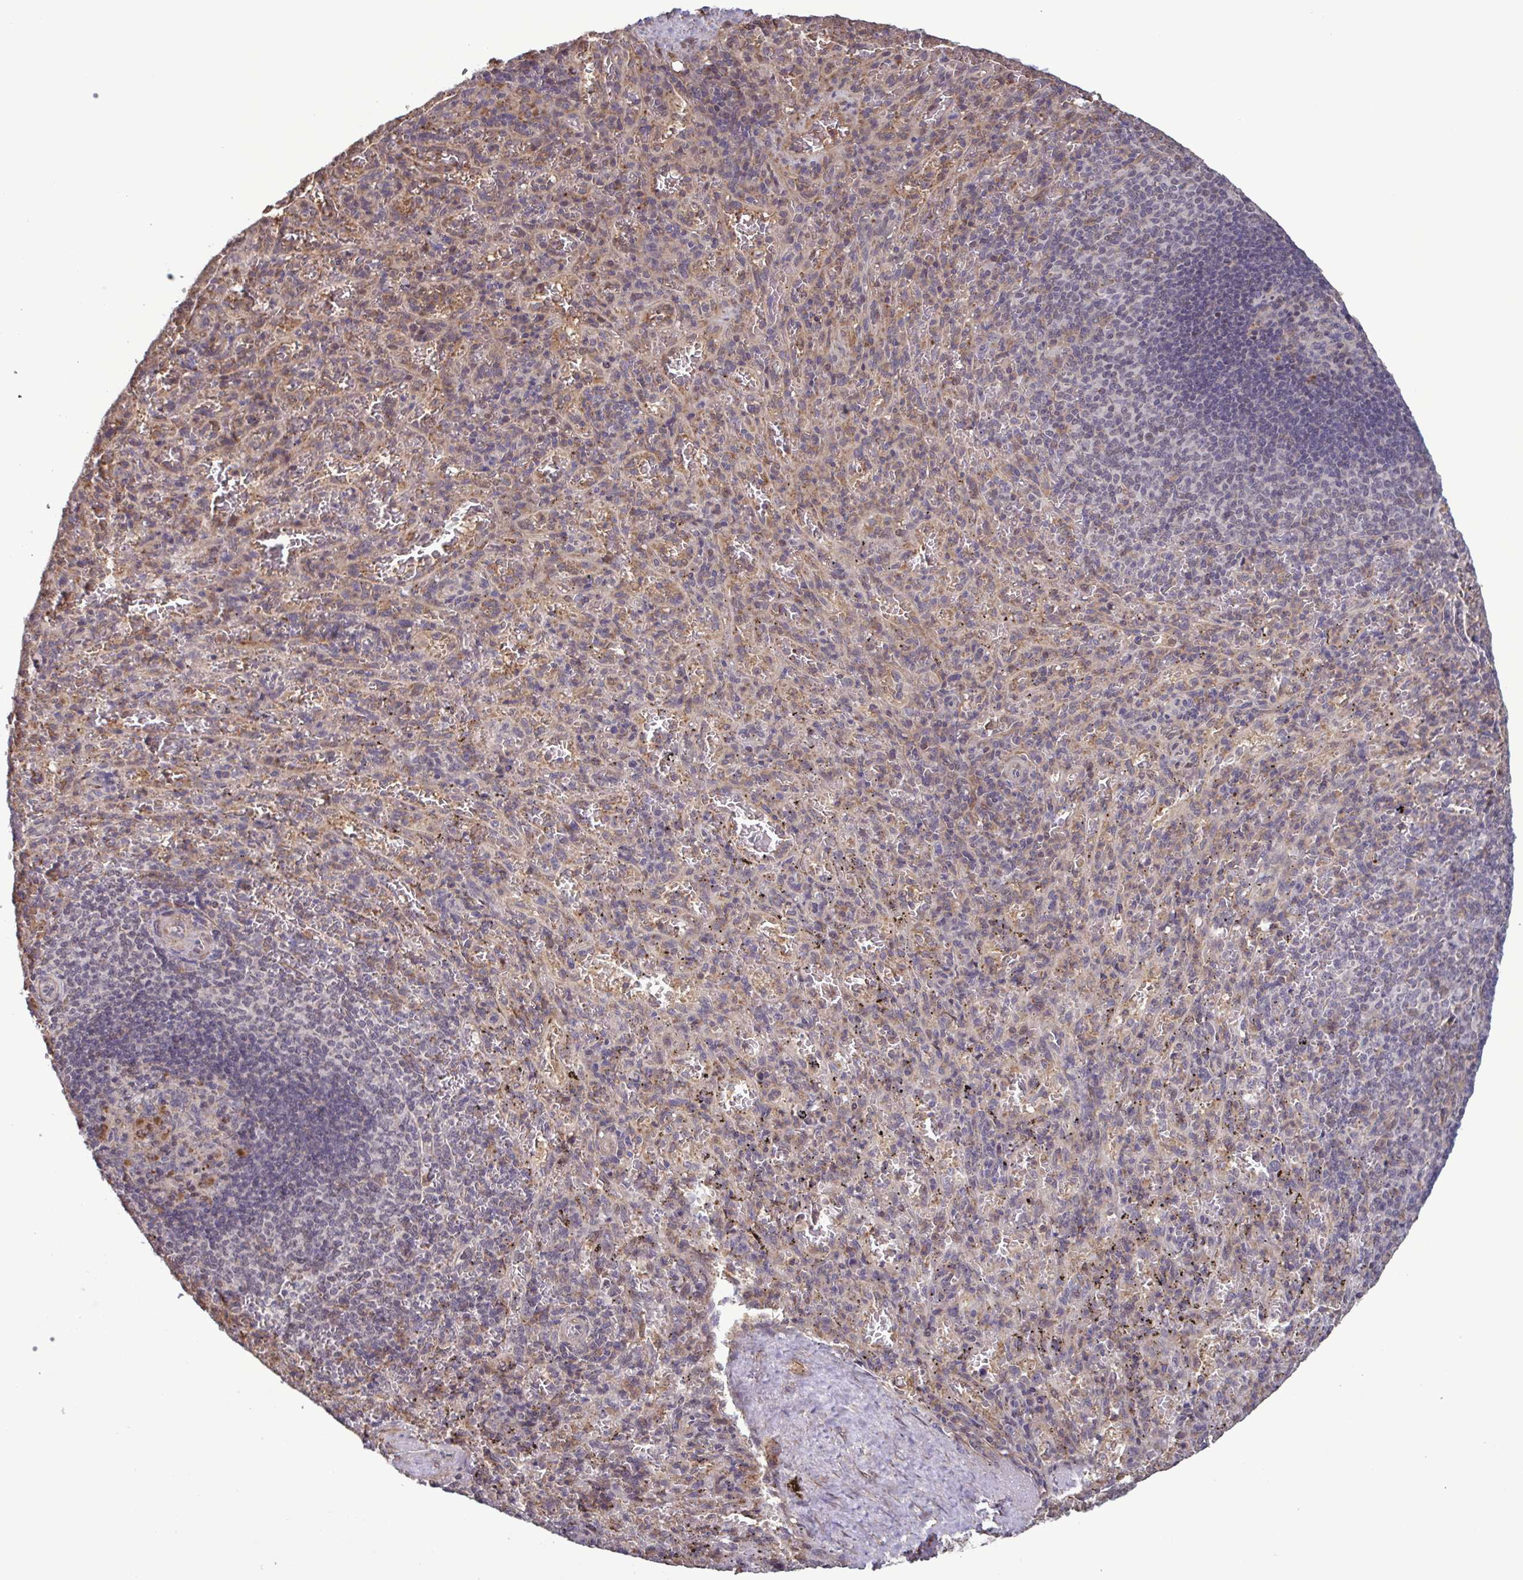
{"staining": {"intensity": "negative", "quantity": "none", "location": "none"}, "tissue": "spleen", "cell_type": "Cells in red pulp", "image_type": "normal", "snomed": [{"axis": "morphology", "description": "Normal tissue, NOS"}, {"axis": "topography", "description": "Spleen"}], "caption": "This is a photomicrograph of immunohistochemistry (IHC) staining of normal spleen, which shows no staining in cells in red pulp.", "gene": "ZNF200", "patient": {"sex": "male", "age": 57}}